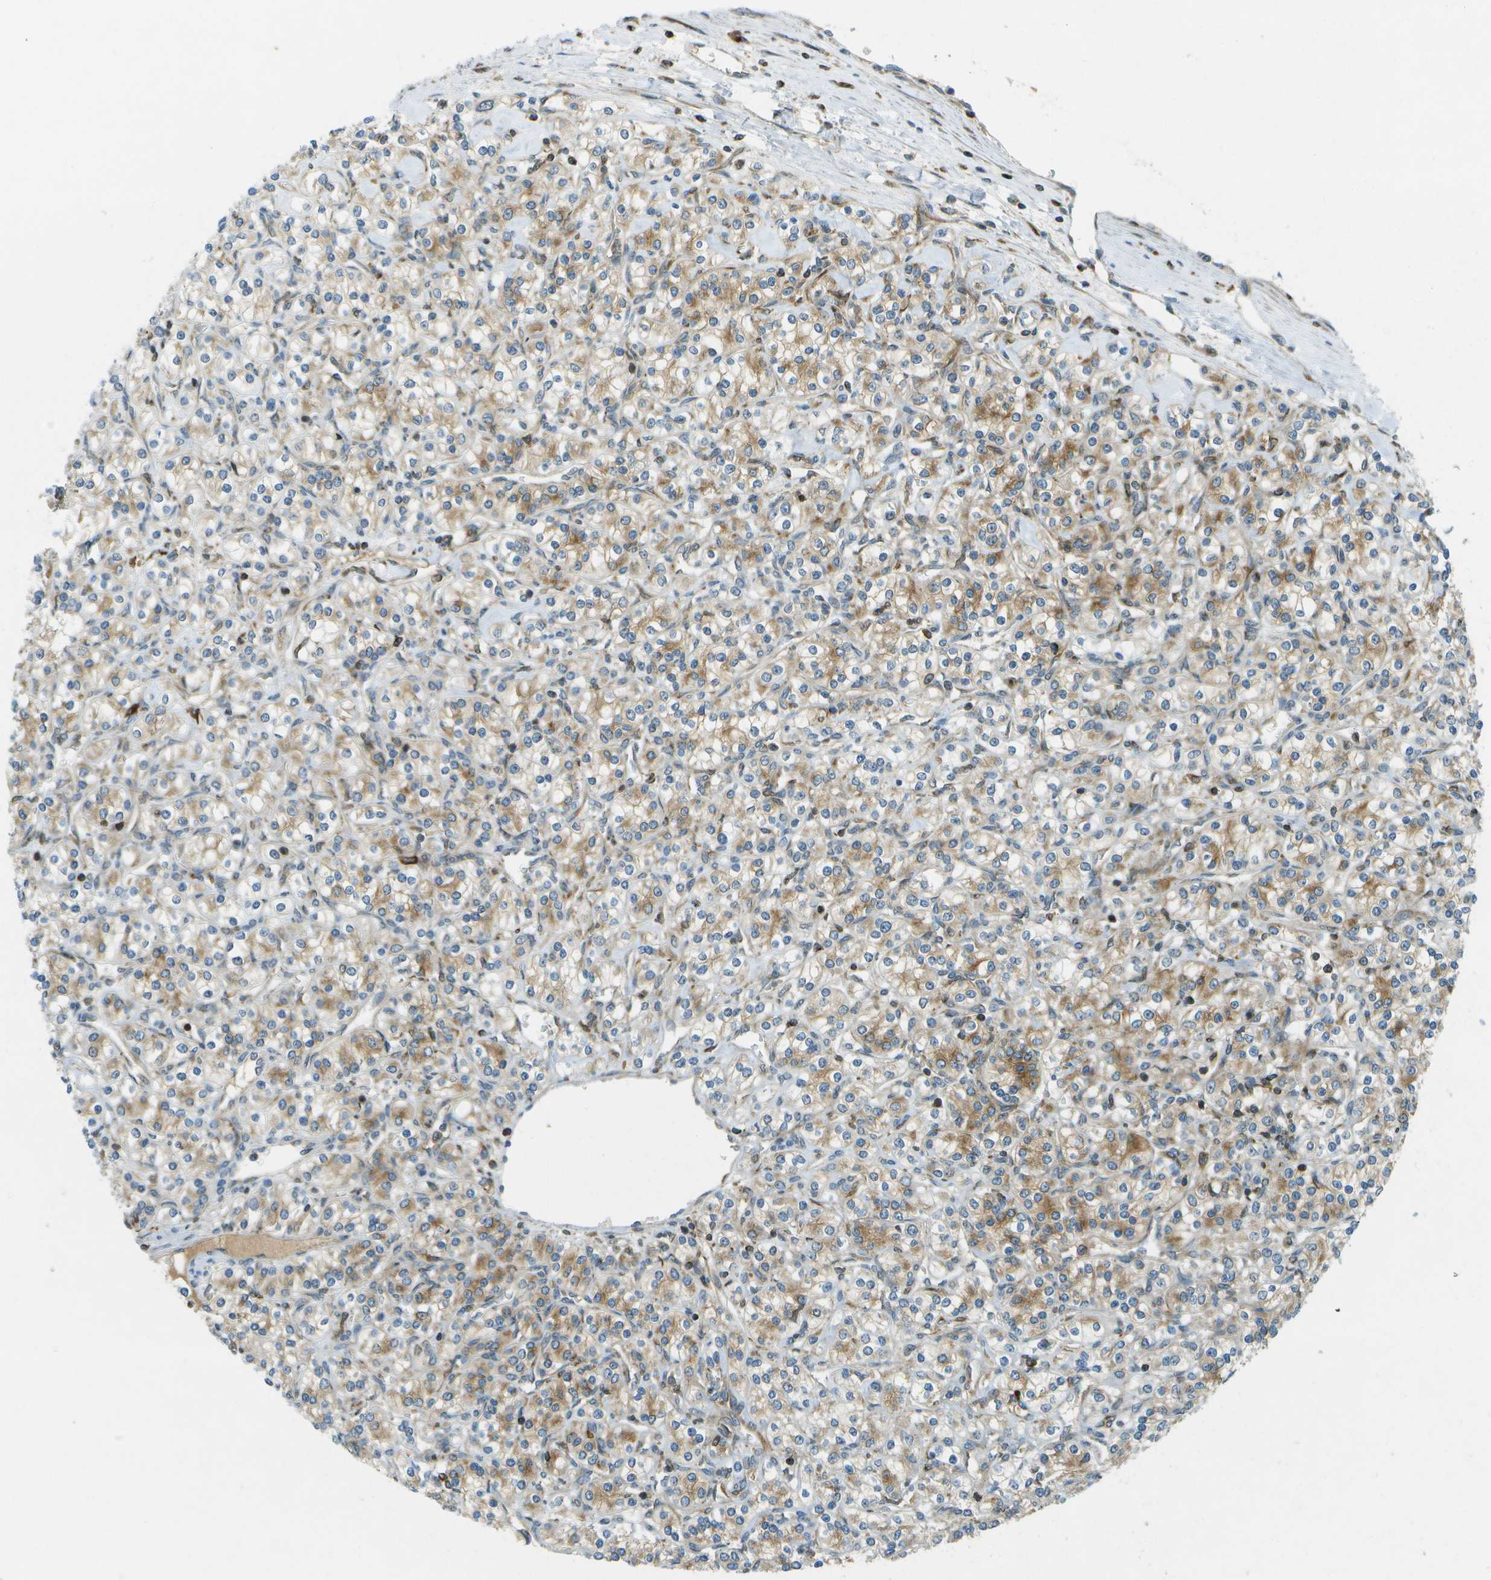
{"staining": {"intensity": "moderate", "quantity": "<25%", "location": "cytoplasmic/membranous"}, "tissue": "renal cancer", "cell_type": "Tumor cells", "image_type": "cancer", "snomed": [{"axis": "morphology", "description": "Adenocarcinoma, NOS"}, {"axis": "topography", "description": "Kidney"}], "caption": "Tumor cells display low levels of moderate cytoplasmic/membranous staining in about <25% of cells in human adenocarcinoma (renal).", "gene": "TMTC1", "patient": {"sex": "male", "age": 77}}